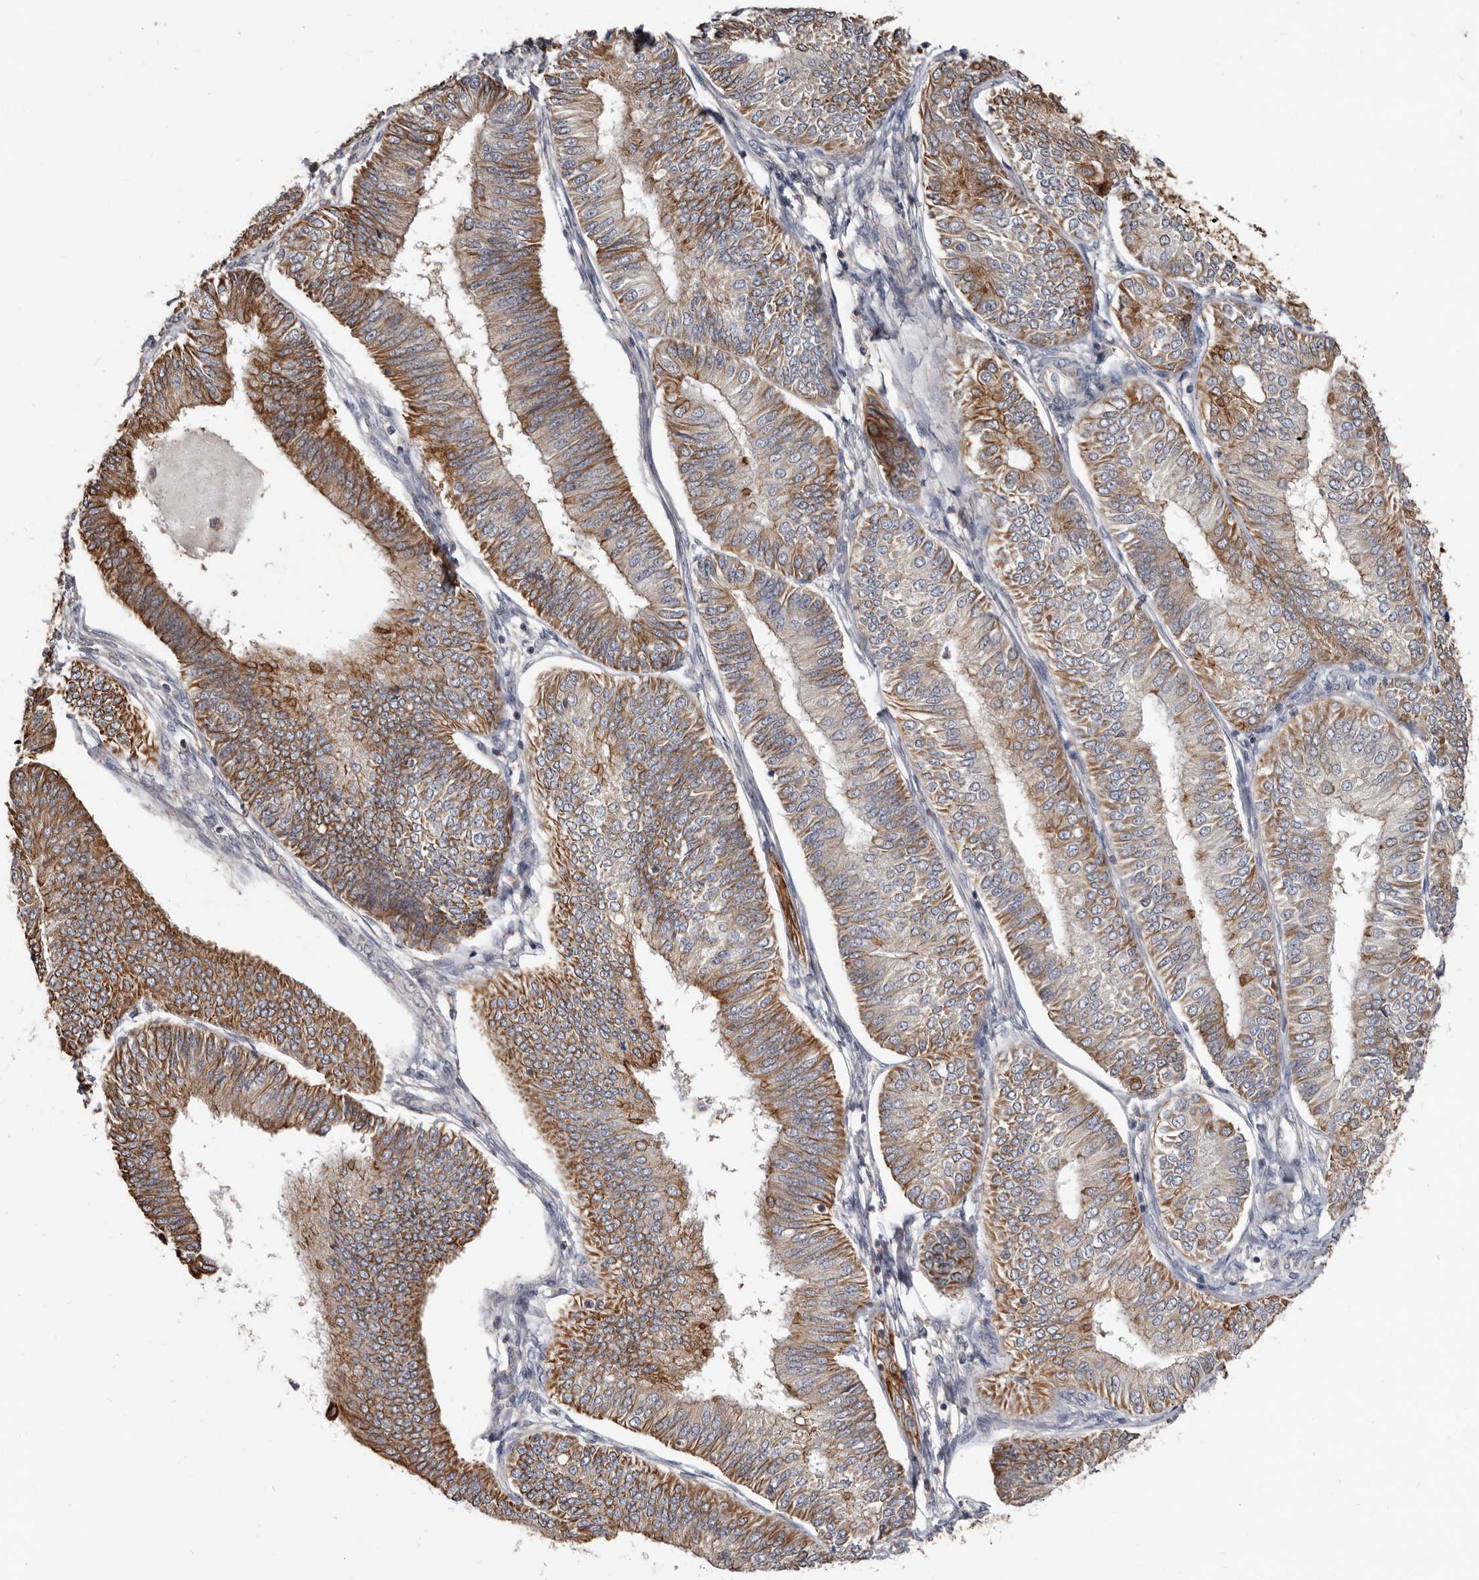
{"staining": {"intensity": "moderate", "quantity": ">75%", "location": "cytoplasmic/membranous"}, "tissue": "endometrial cancer", "cell_type": "Tumor cells", "image_type": "cancer", "snomed": [{"axis": "morphology", "description": "Adenocarcinoma, NOS"}, {"axis": "topography", "description": "Endometrium"}], "caption": "High-power microscopy captured an immunohistochemistry (IHC) histopathology image of endometrial cancer, revealing moderate cytoplasmic/membranous expression in about >75% of tumor cells. (brown staining indicates protein expression, while blue staining denotes nuclei).", "gene": "MRPL18", "patient": {"sex": "female", "age": 58}}